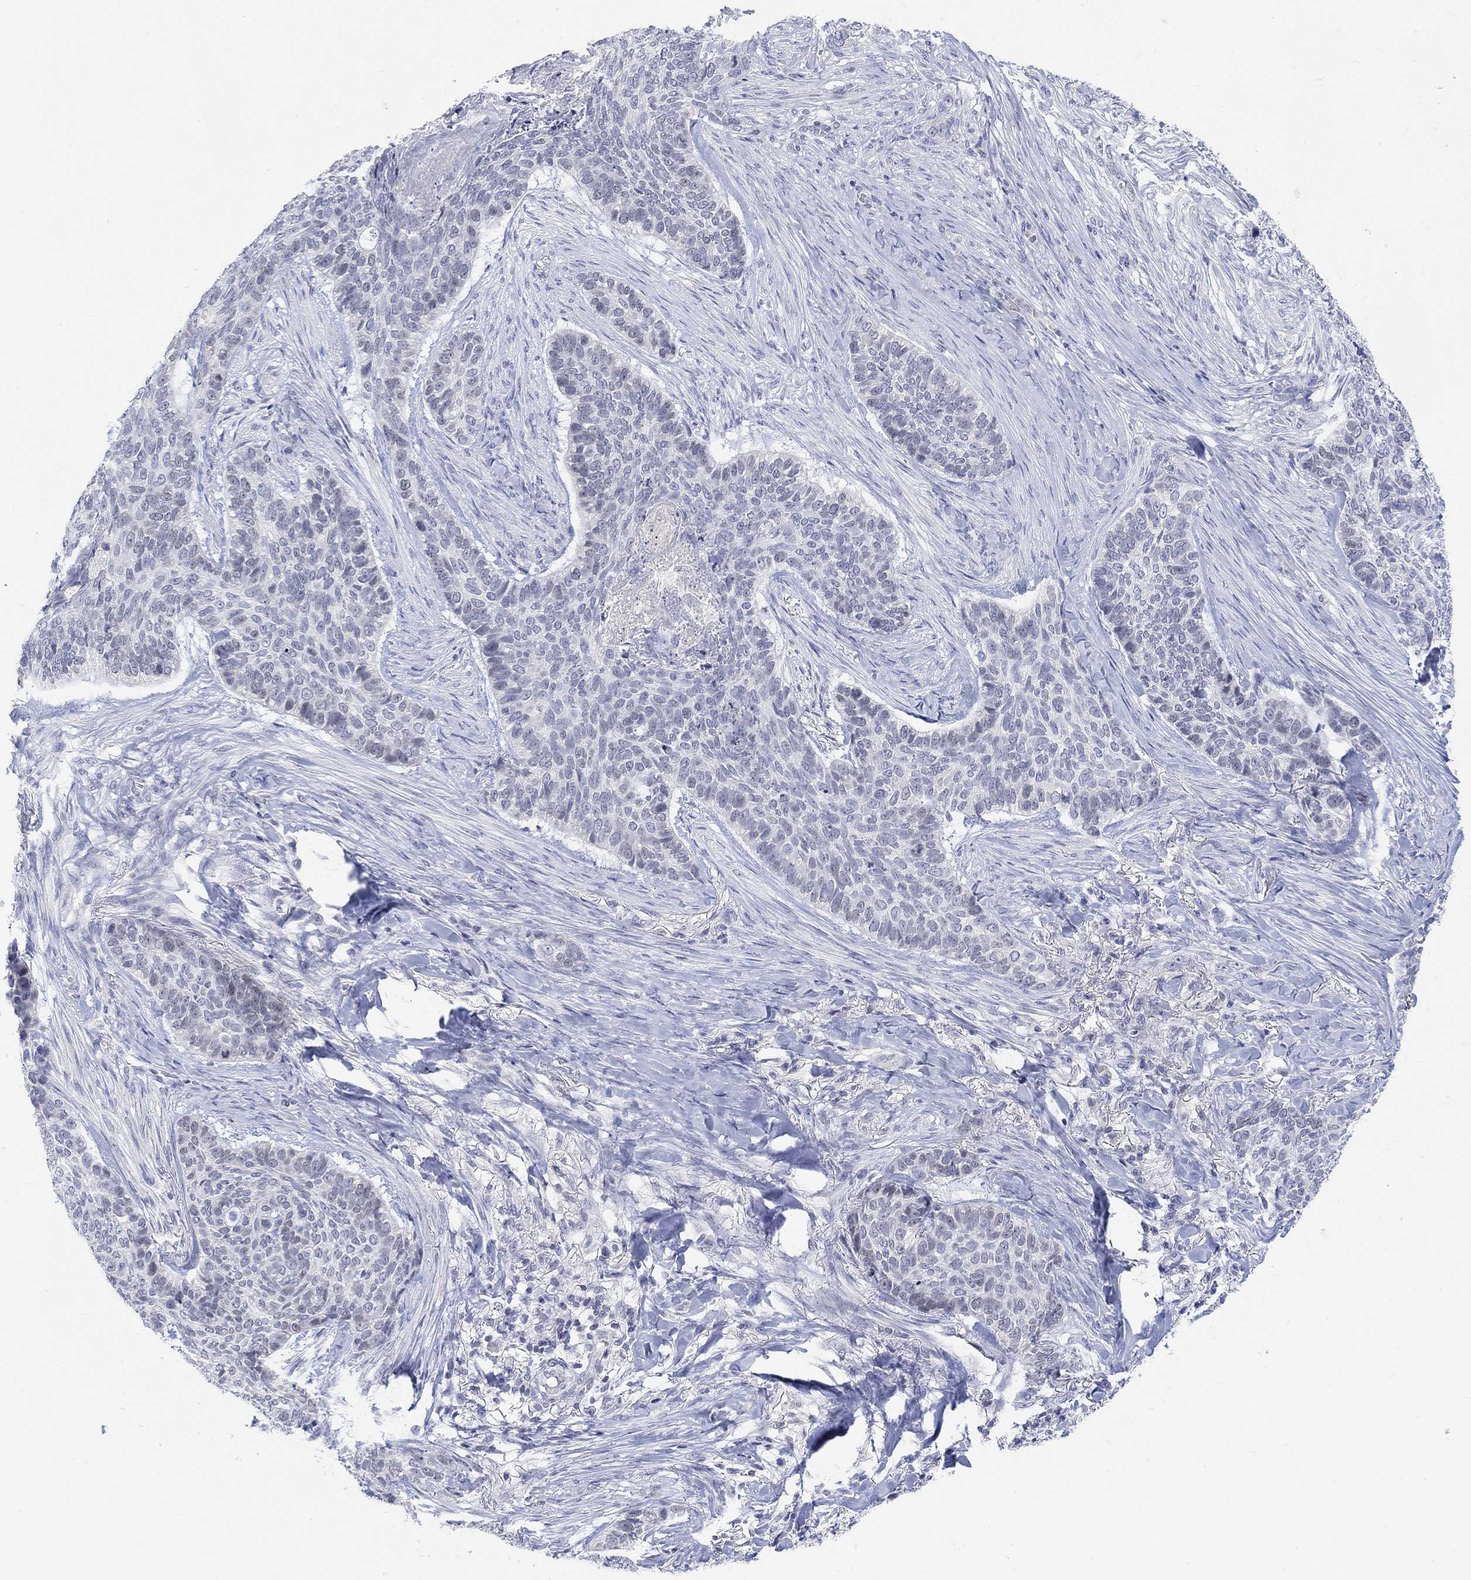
{"staining": {"intensity": "negative", "quantity": "none", "location": "none"}, "tissue": "skin cancer", "cell_type": "Tumor cells", "image_type": "cancer", "snomed": [{"axis": "morphology", "description": "Basal cell carcinoma"}, {"axis": "topography", "description": "Skin"}], "caption": "Tumor cells show no significant expression in skin cancer.", "gene": "ATP6V1E2", "patient": {"sex": "female", "age": 69}}